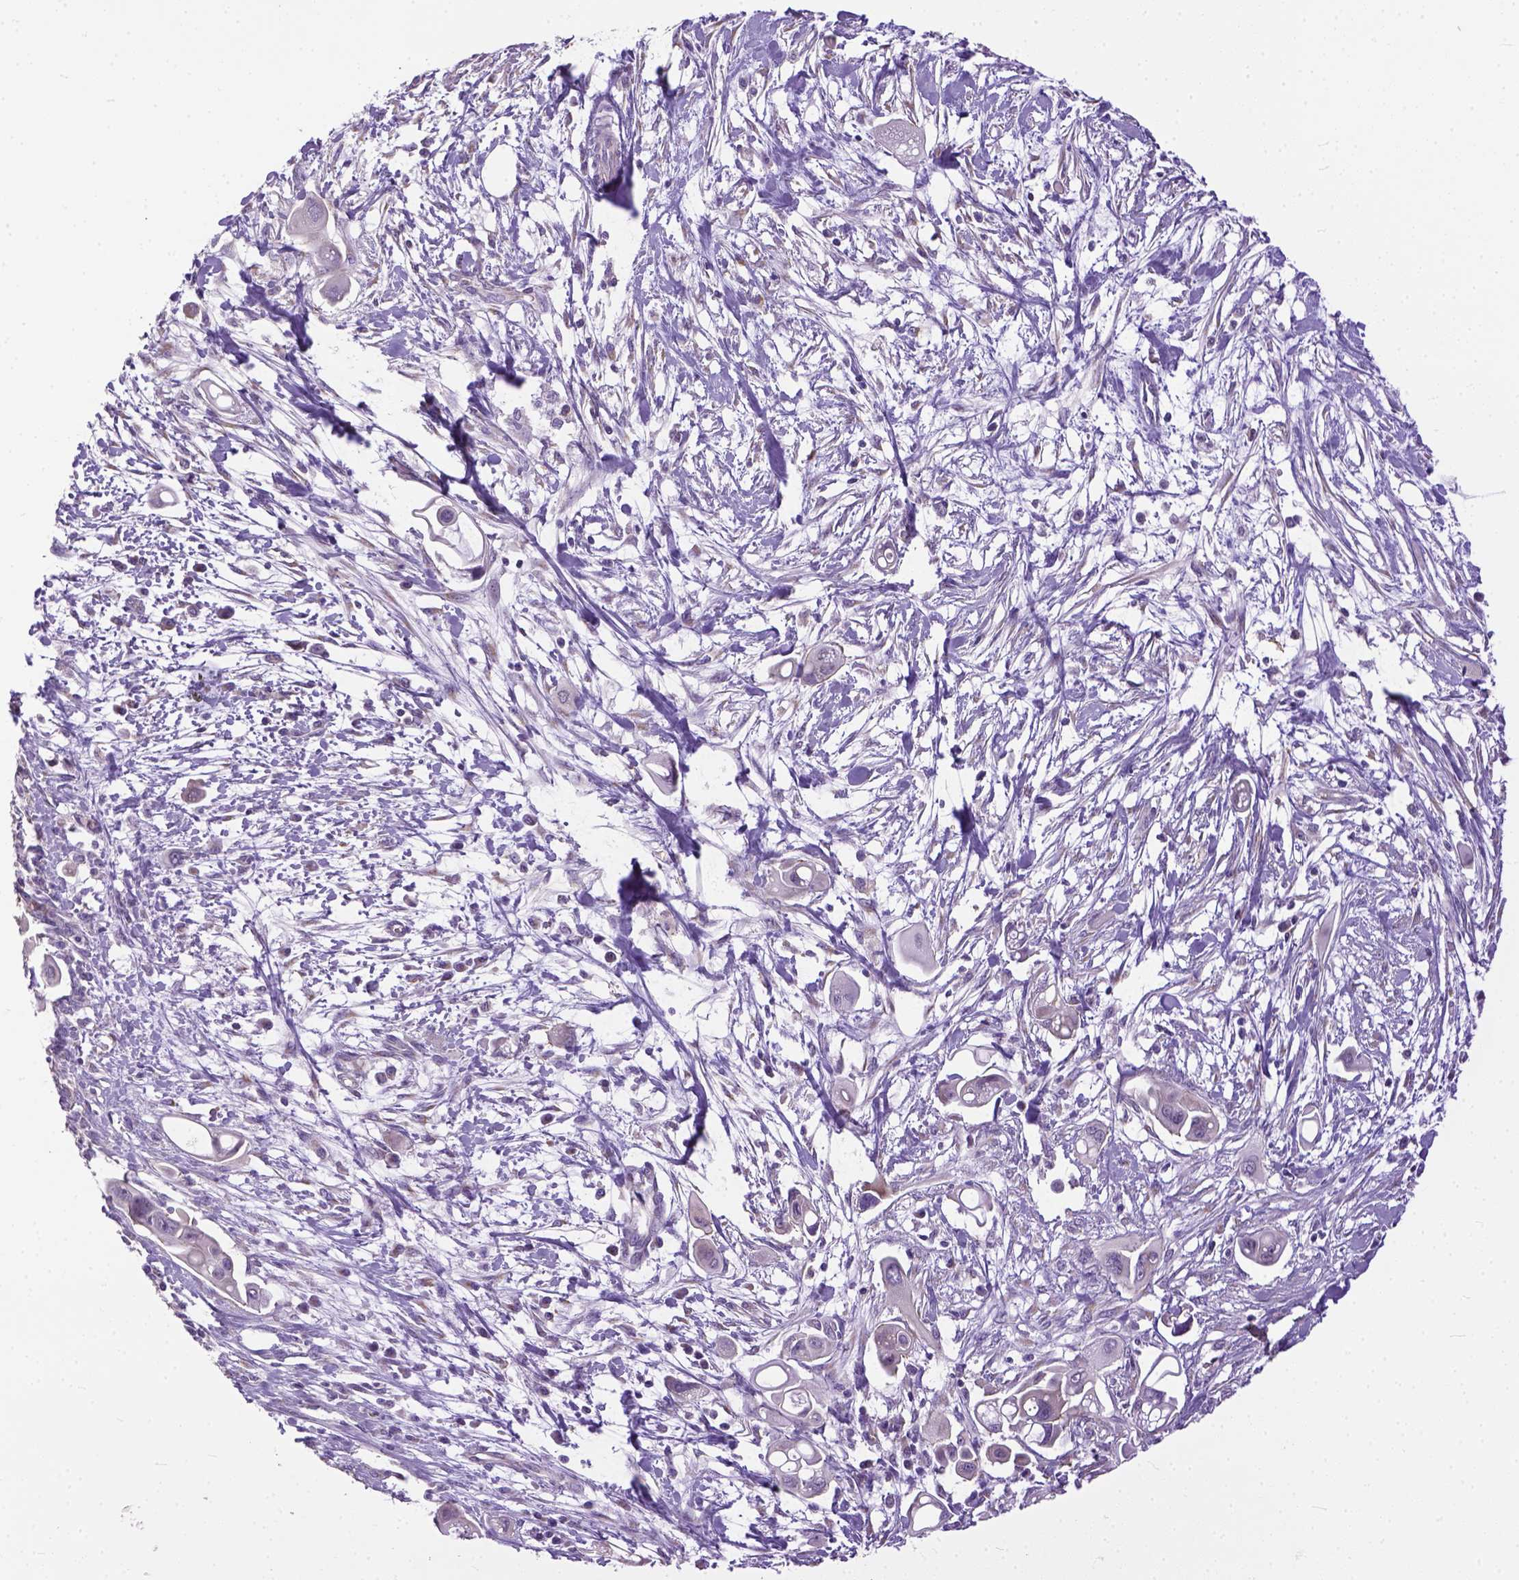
{"staining": {"intensity": "negative", "quantity": "none", "location": "none"}, "tissue": "pancreatic cancer", "cell_type": "Tumor cells", "image_type": "cancer", "snomed": [{"axis": "morphology", "description": "Adenocarcinoma, NOS"}, {"axis": "topography", "description": "Pancreas"}], "caption": "Tumor cells show no significant positivity in pancreatic cancer (adenocarcinoma). (Stains: DAB immunohistochemistry with hematoxylin counter stain, Microscopy: brightfield microscopy at high magnification).", "gene": "BANF2", "patient": {"sex": "male", "age": 50}}